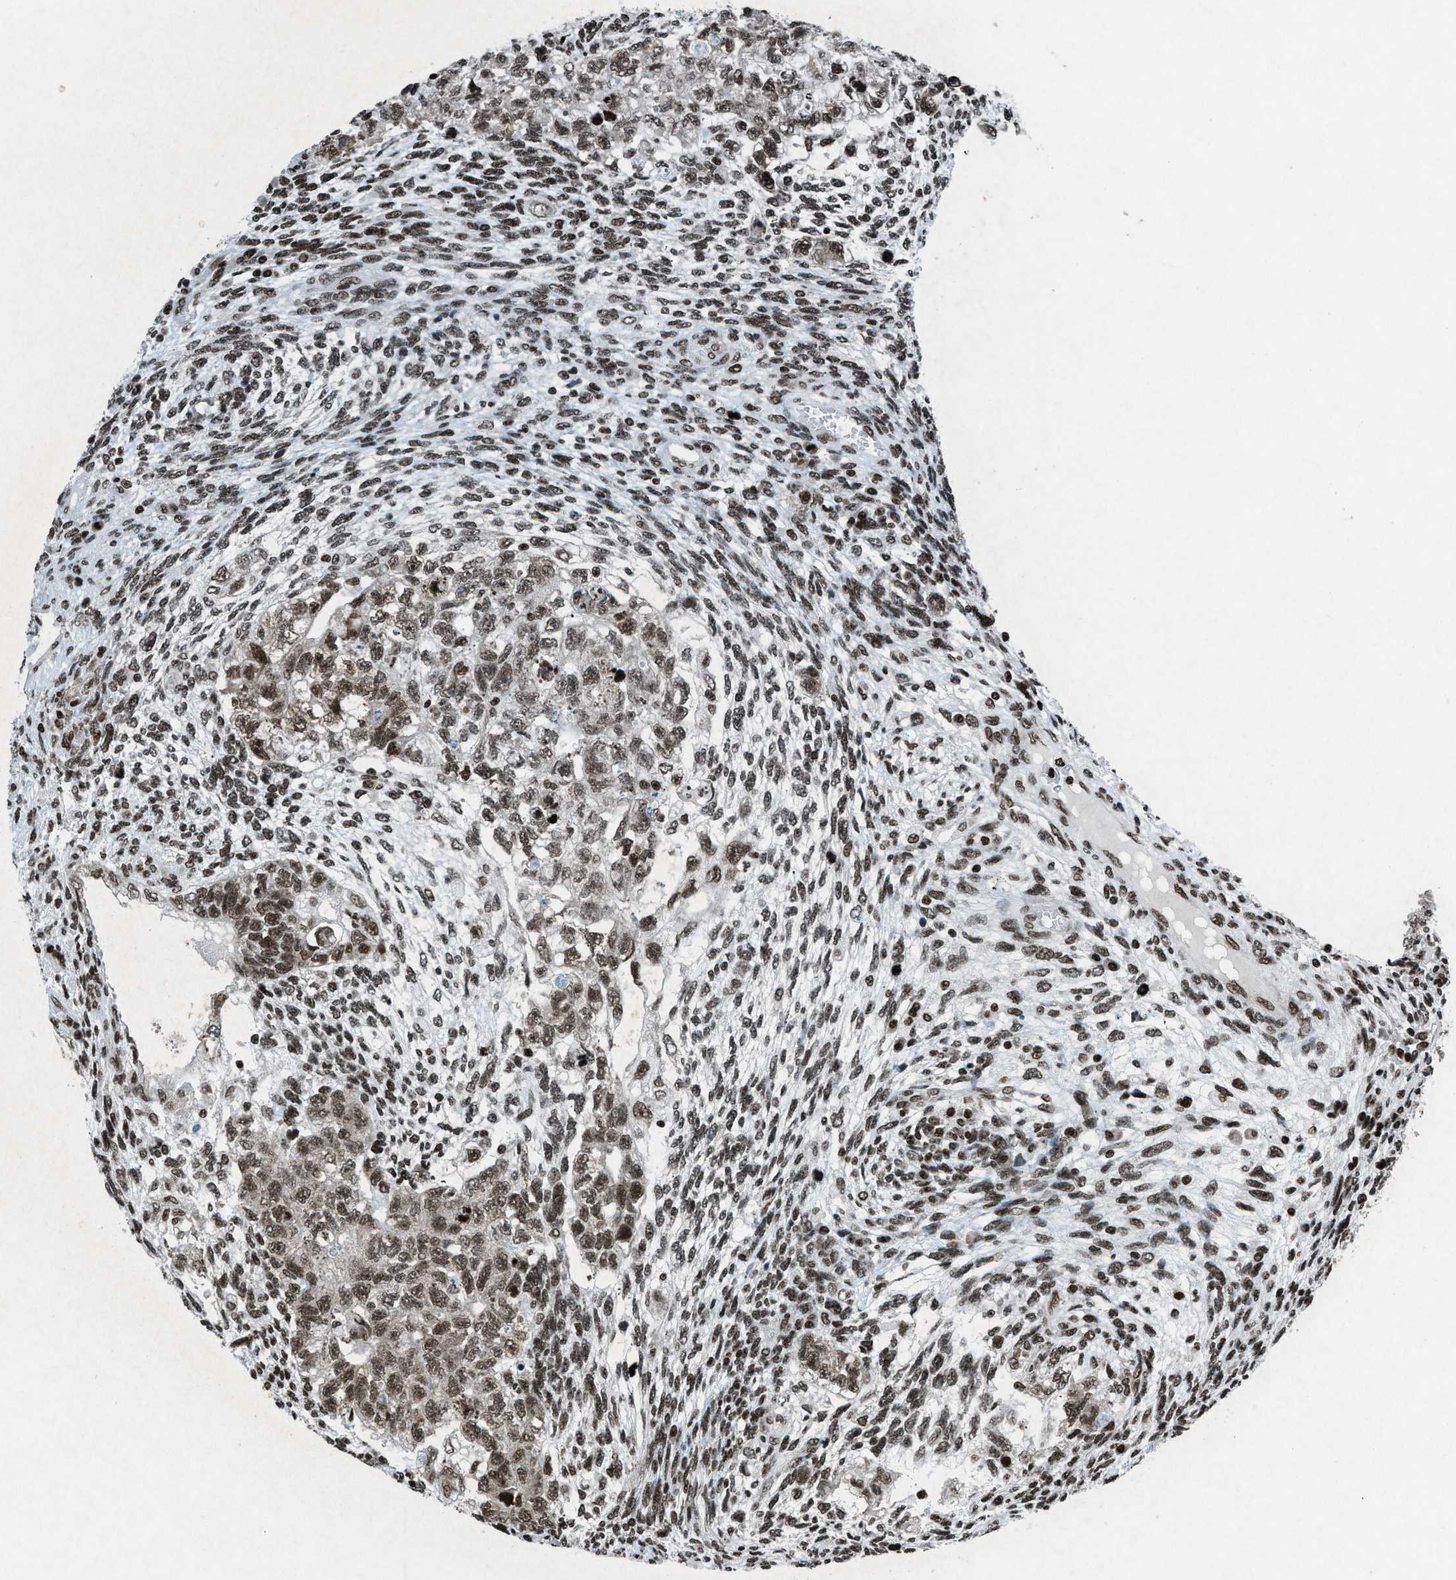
{"staining": {"intensity": "moderate", "quantity": ">75%", "location": "nuclear"}, "tissue": "testis cancer", "cell_type": "Tumor cells", "image_type": "cancer", "snomed": [{"axis": "morphology", "description": "Normal tissue, NOS"}, {"axis": "morphology", "description": "Carcinoma, Embryonal, NOS"}, {"axis": "topography", "description": "Testis"}], "caption": "This photomicrograph demonstrates testis embryonal carcinoma stained with immunohistochemistry to label a protein in brown. The nuclear of tumor cells show moderate positivity for the protein. Nuclei are counter-stained blue.", "gene": "NXF1", "patient": {"sex": "male", "age": 36}}